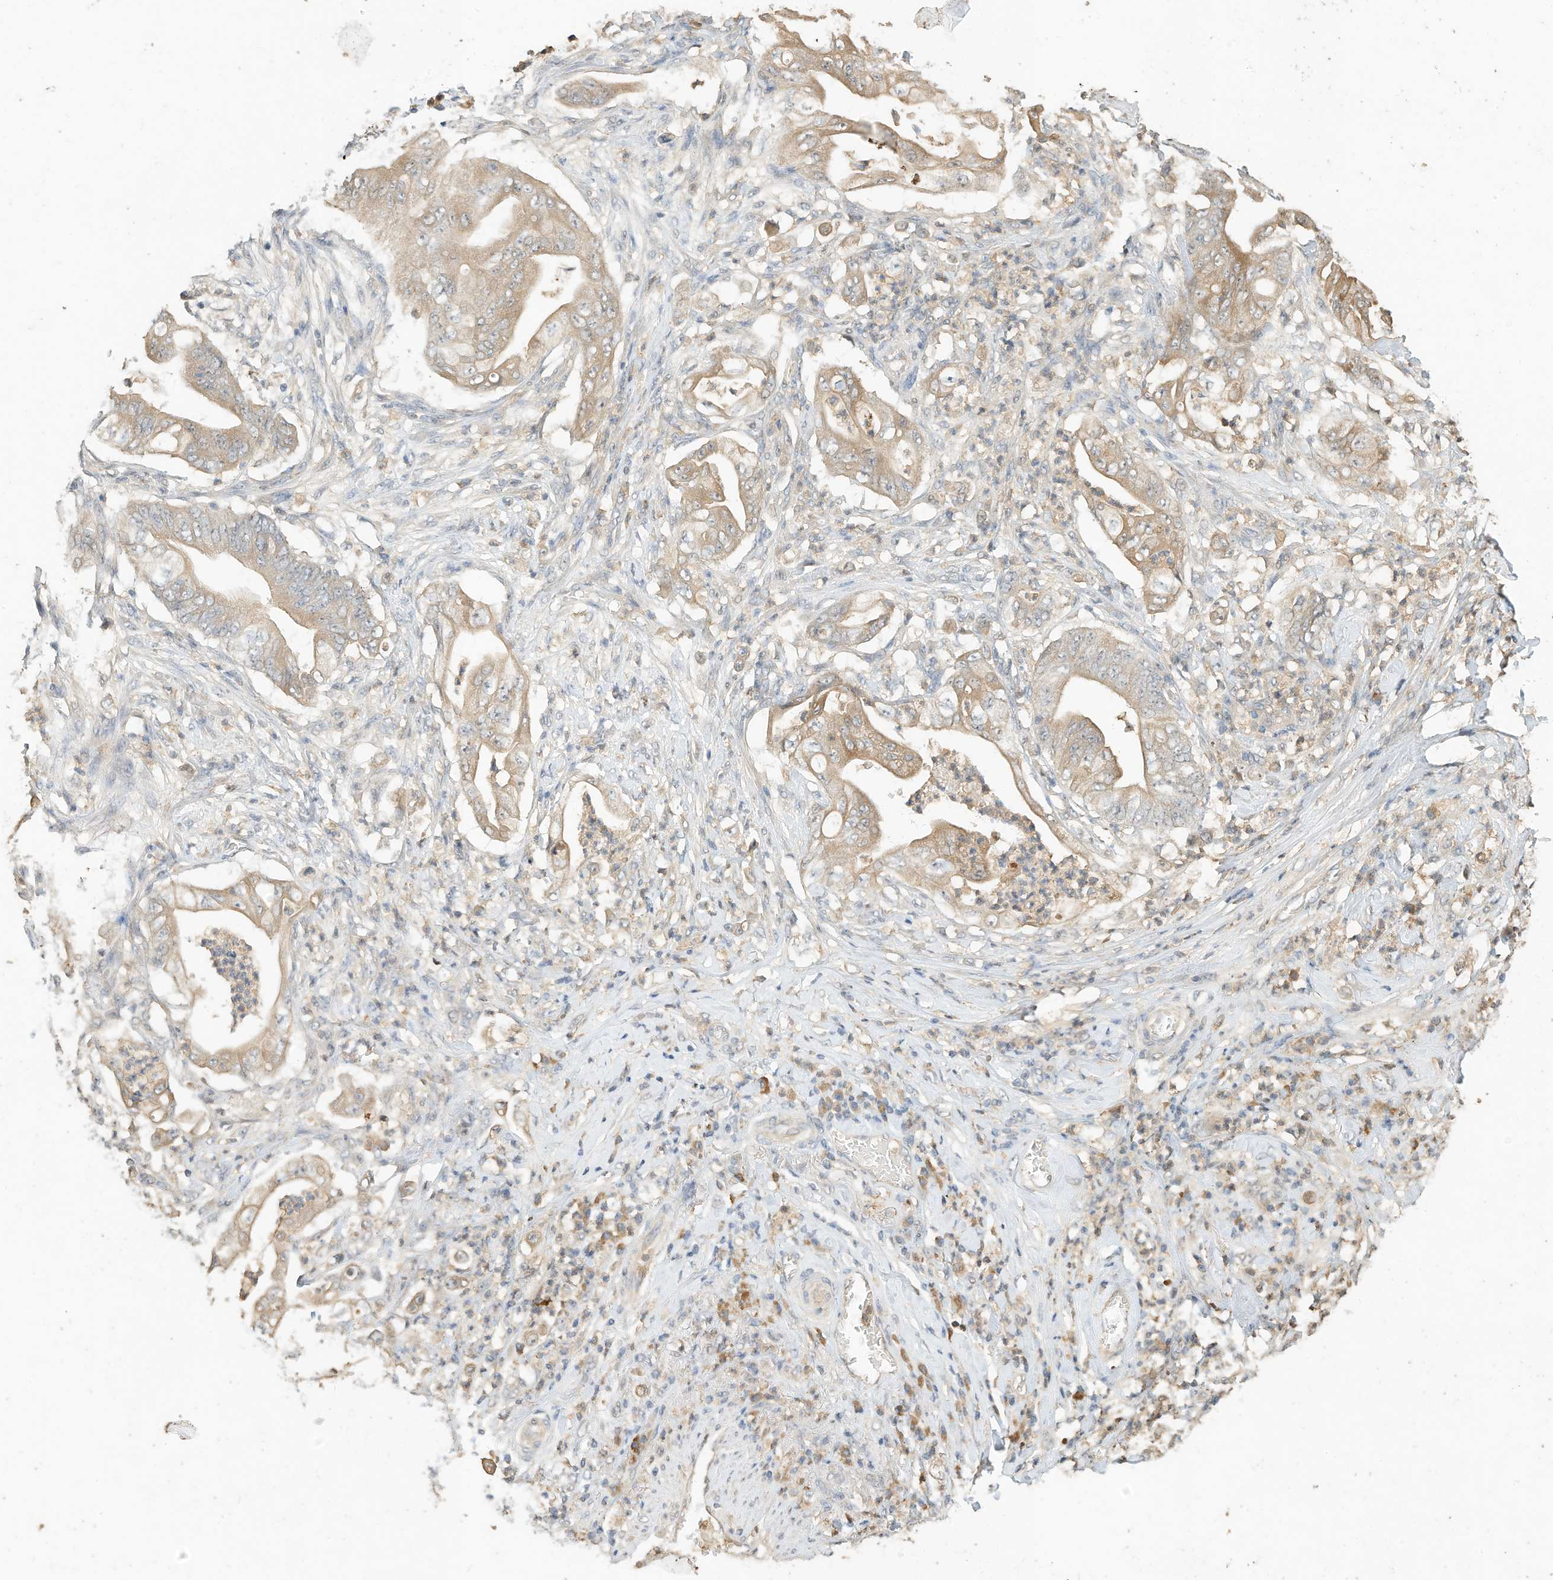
{"staining": {"intensity": "moderate", "quantity": "25%-75%", "location": "cytoplasmic/membranous"}, "tissue": "stomach cancer", "cell_type": "Tumor cells", "image_type": "cancer", "snomed": [{"axis": "morphology", "description": "Adenocarcinoma, NOS"}, {"axis": "topography", "description": "Stomach"}], "caption": "The photomicrograph displays a brown stain indicating the presence of a protein in the cytoplasmic/membranous of tumor cells in stomach cancer (adenocarcinoma).", "gene": "OFD1", "patient": {"sex": "female", "age": 73}}